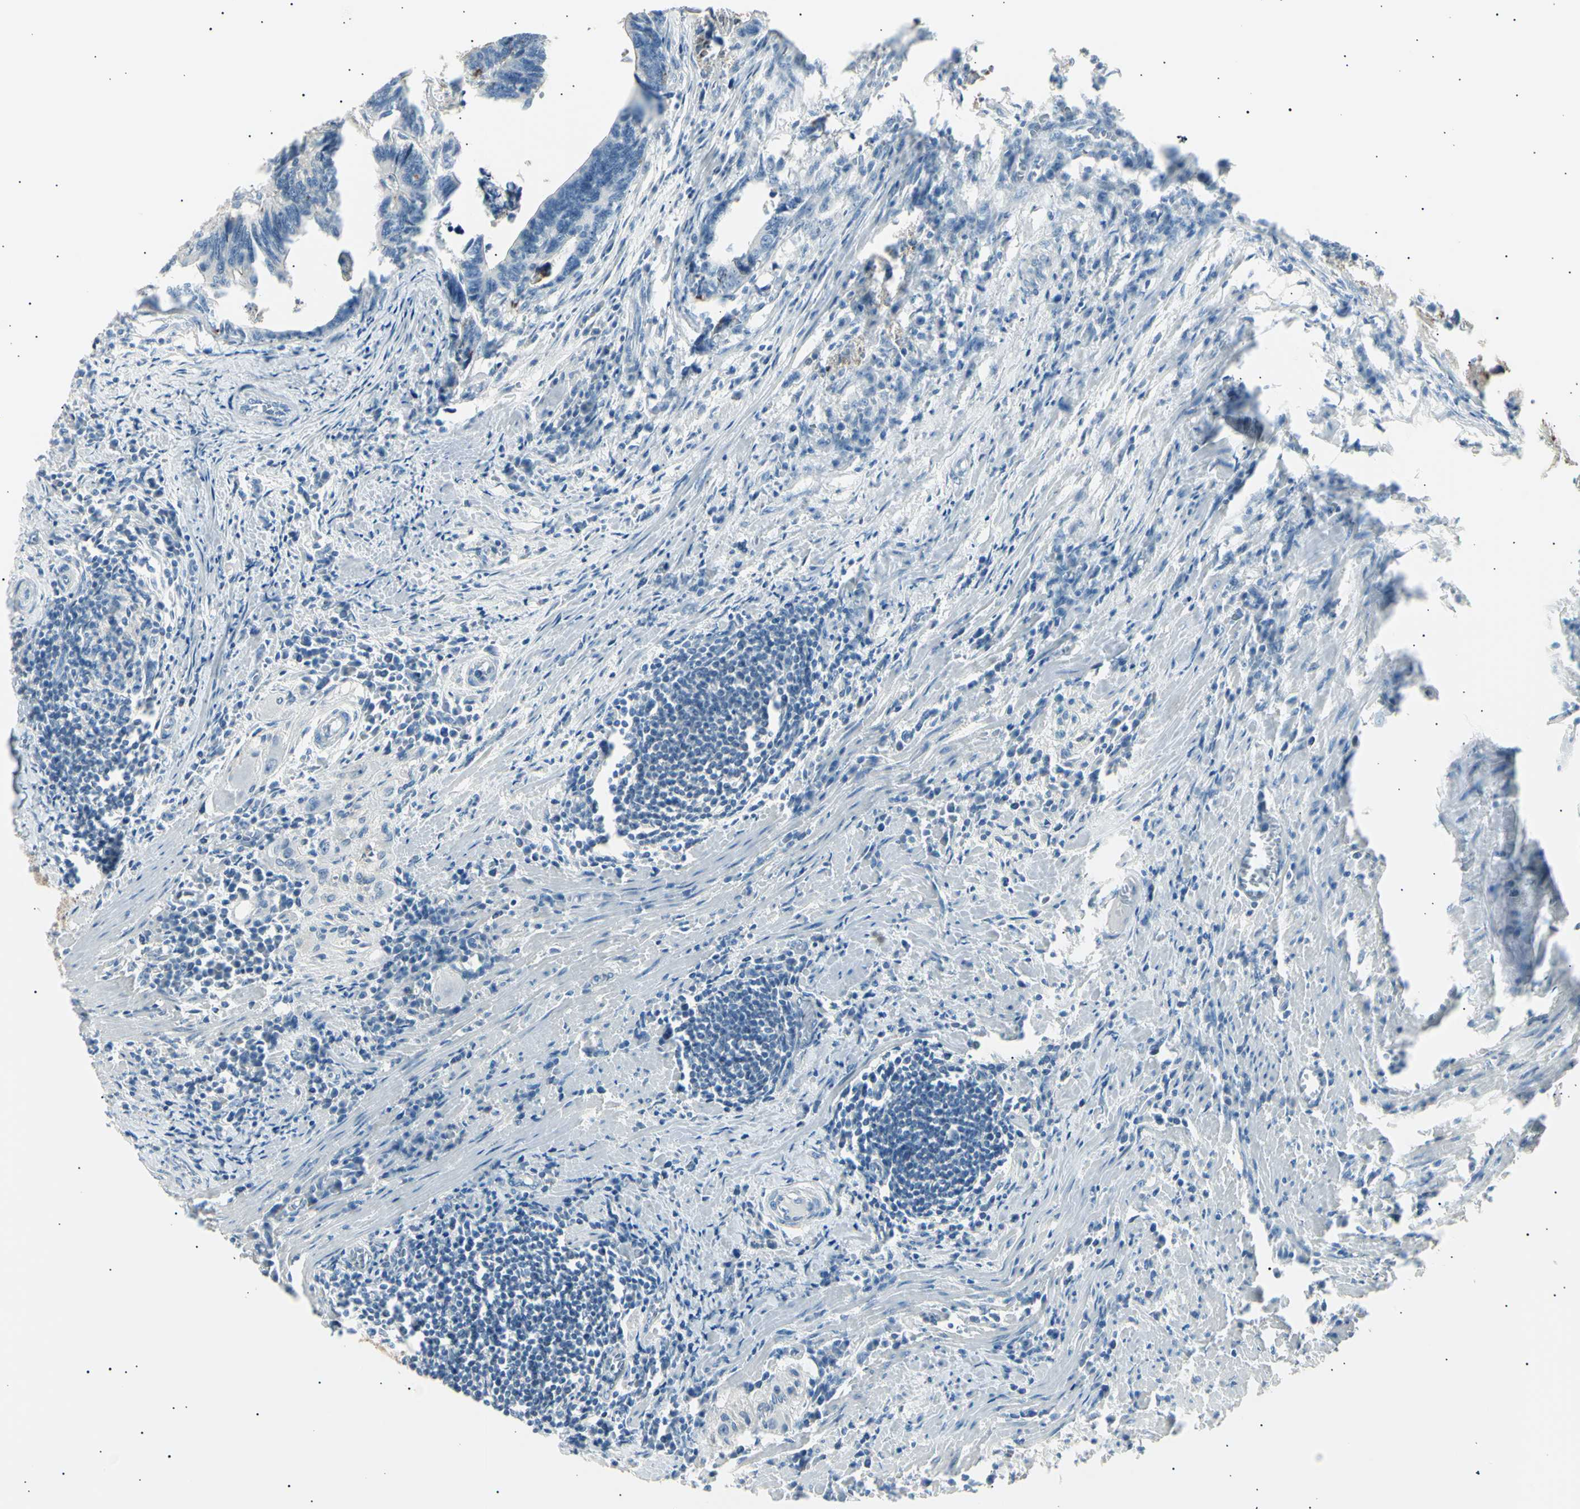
{"staining": {"intensity": "negative", "quantity": "none", "location": "none"}, "tissue": "colorectal cancer", "cell_type": "Tumor cells", "image_type": "cancer", "snomed": [{"axis": "morphology", "description": "Adenocarcinoma, NOS"}, {"axis": "topography", "description": "Colon"}], "caption": "Immunohistochemistry (IHC) of human adenocarcinoma (colorectal) shows no staining in tumor cells.", "gene": "LHPP", "patient": {"sex": "male", "age": 72}}